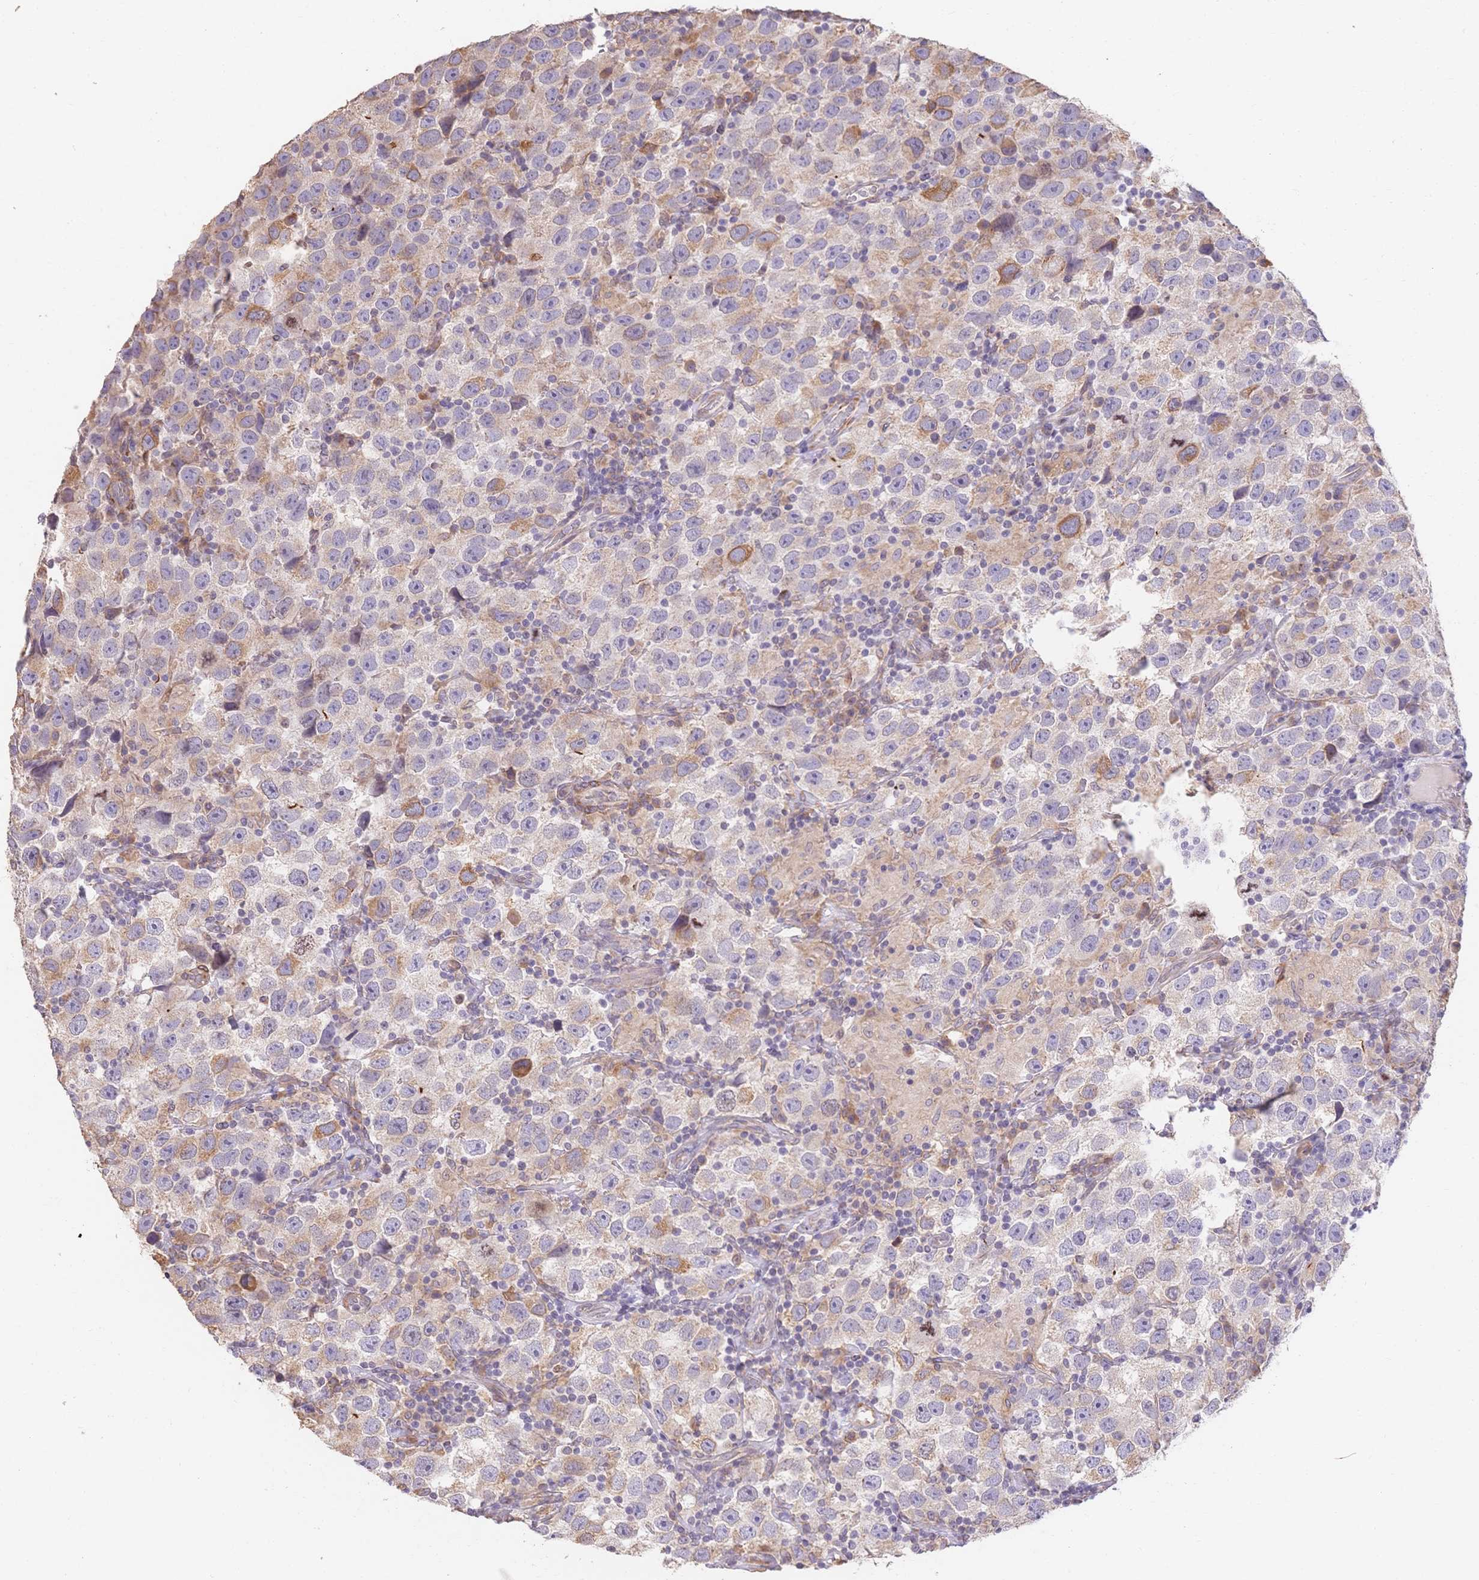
{"staining": {"intensity": "moderate", "quantity": "<25%", "location": "cytoplasmic/membranous"}, "tissue": "testis cancer", "cell_type": "Tumor cells", "image_type": "cancer", "snomed": [{"axis": "morphology", "description": "Seminoma, NOS"}, {"axis": "topography", "description": "Testis"}], "caption": "Tumor cells show moderate cytoplasmic/membranous staining in about <25% of cells in testis cancer.", "gene": "HS3ST5", "patient": {"sex": "male", "age": 26}}